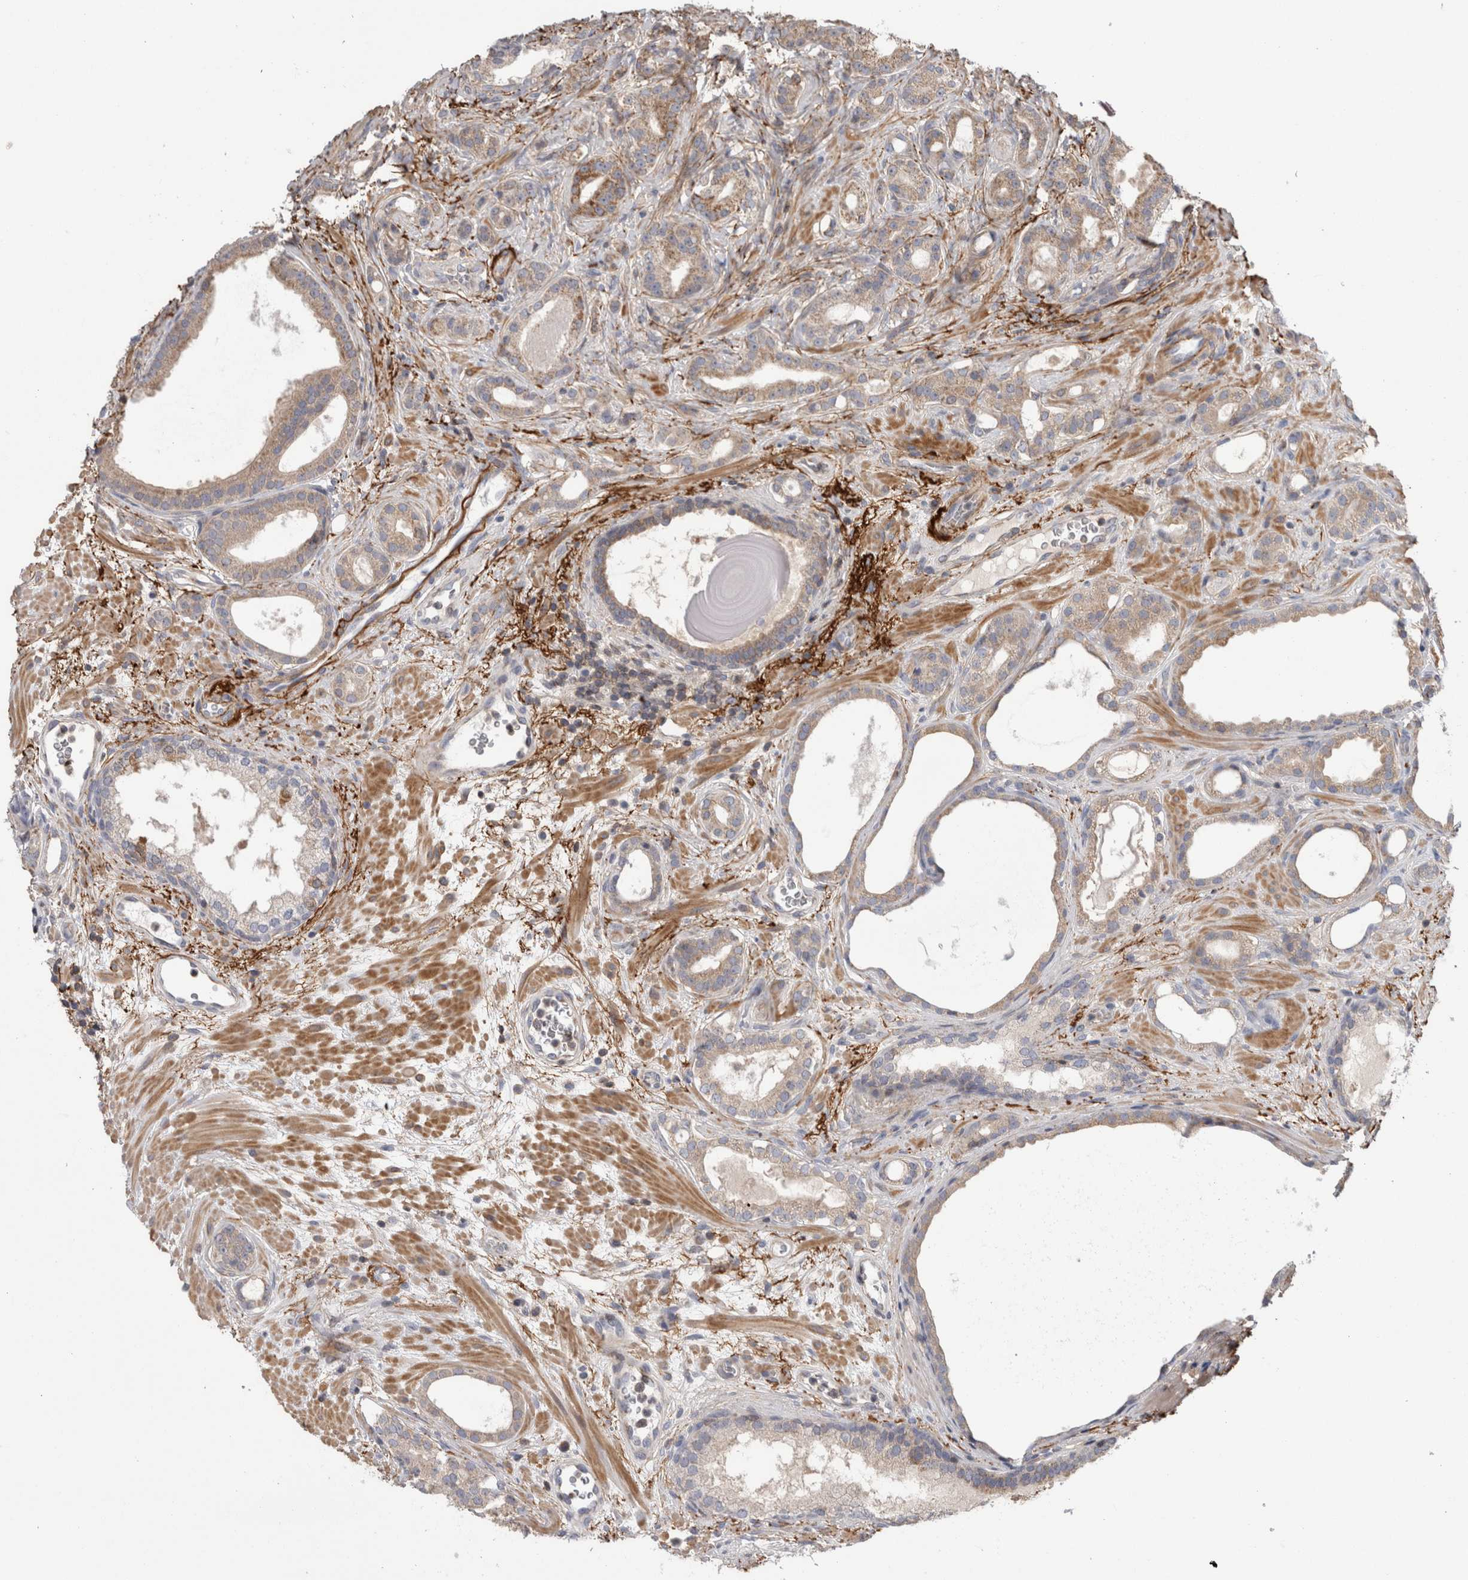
{"staining": {"intensity": "weak", "quantity": ">75%", "location": "cytoplasmic/membranous"}, "tissue": "prostate cancer", "cell_type": "Tumor cells", "image_type": "cancer", "snomed": [{"axis": "morphology", "description": "Adenocarcinoma, High grade"}, {"axis": "topography", "description": "Prostate"}], "caption": "Prostate cancer (high-grade adenocarcinoma) was stained to show a protein in brown. There is low levels of weak cytoplasmic/membranous positivity in approximately >75% of tumor cells.", "gene": "DARS2", "patient": {"sex": "male", "age": 60}}